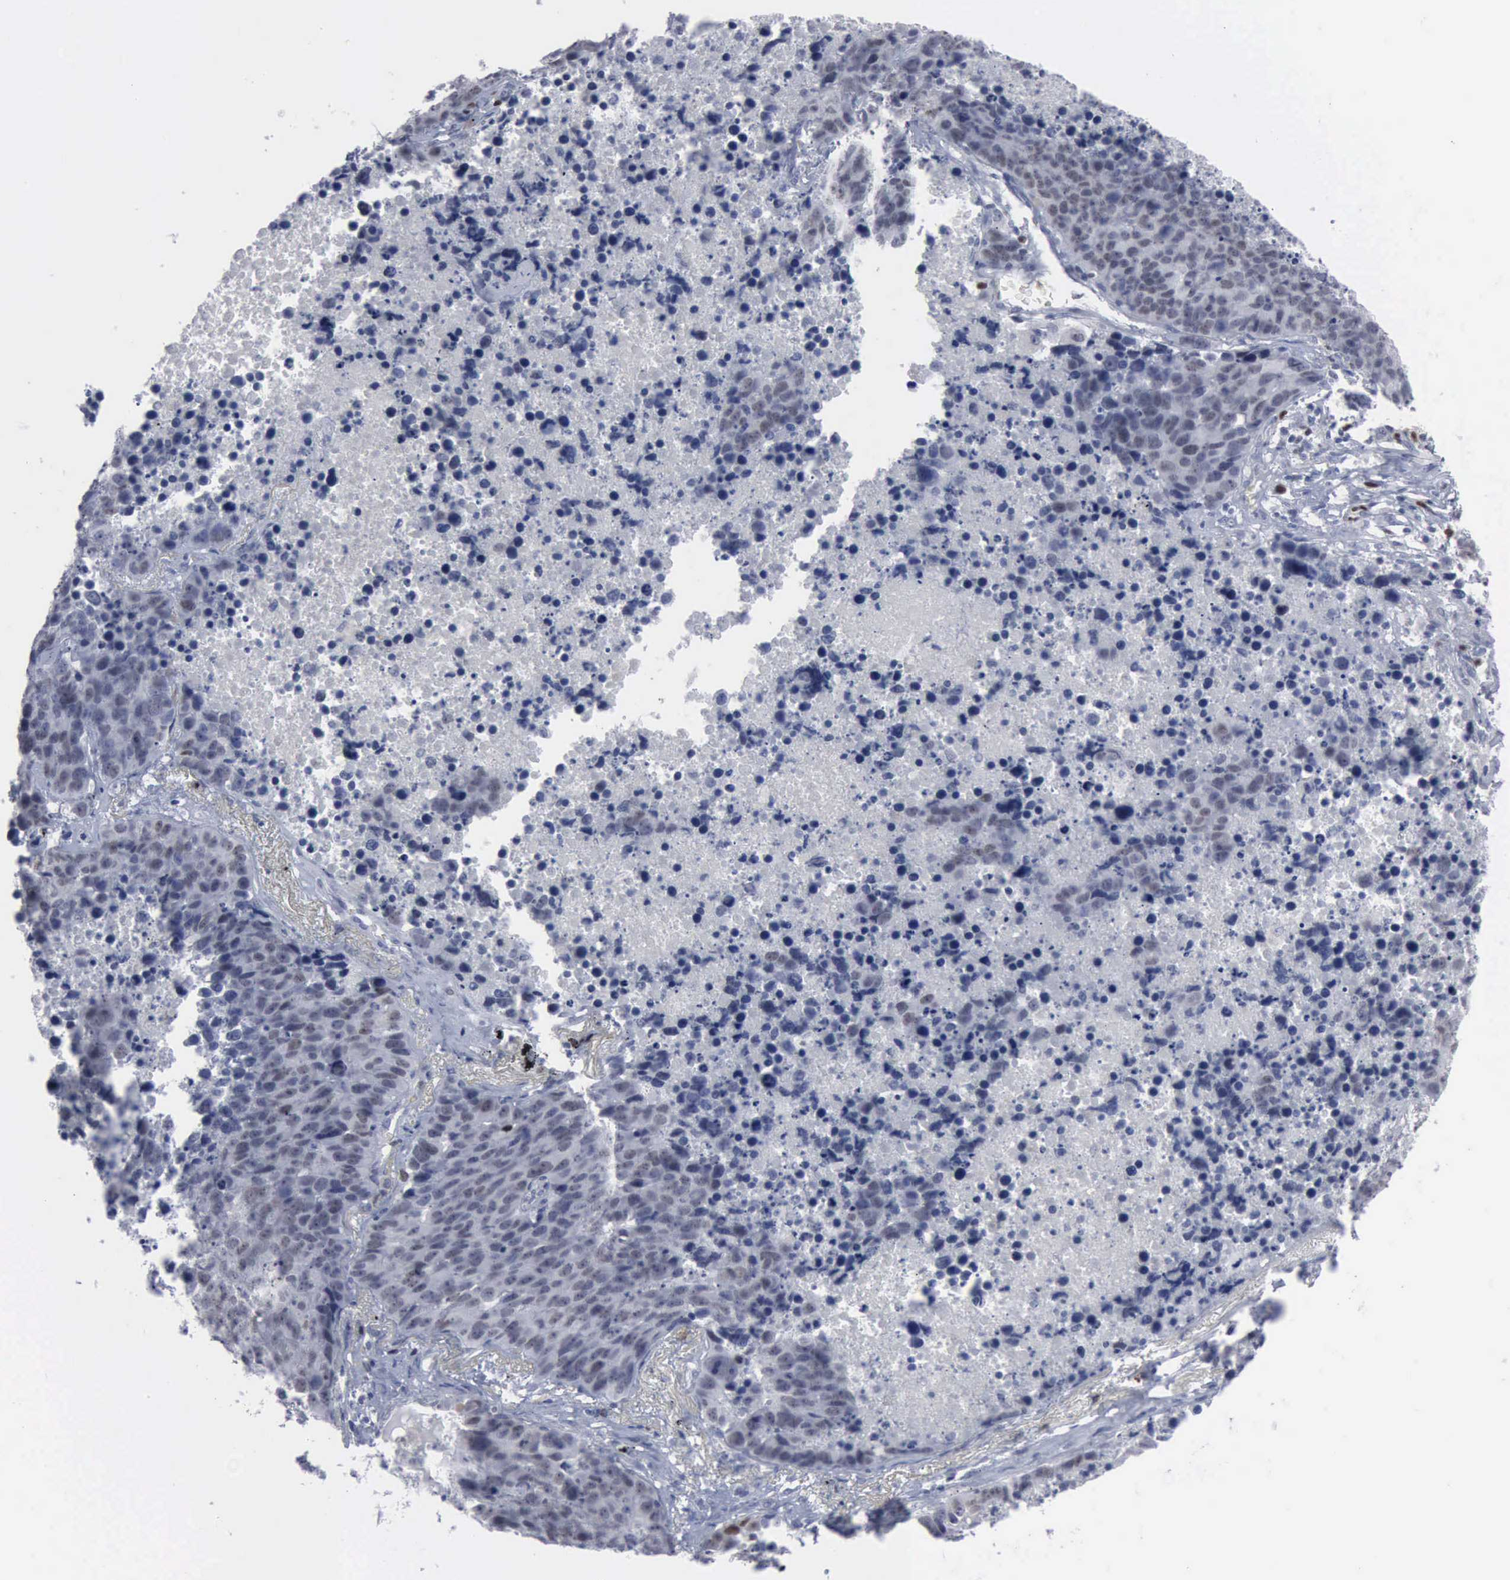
{"staining": {"intensity": "moderate", "quantity": "<25%", "location": "nuclear"}, "tissue": "lung cancer", "cell_type": "Tumor cells", "image_type": "cancer", "snomed": [{"axis": "morphology", "description": "Carcinoid, malignant, NOS"}, {"axis": "topography", "description": "Lung"}], "caption": "This image demonstrates lung cancer (malignant carcinoid) stained with IHC to label a protein in brown. The nuclear of tumor cells show moderate positivity for the protein. Nuclei are counter-stained blue.", "gene": "MCM5", "patient": {"sex": "male", "age": 60}}